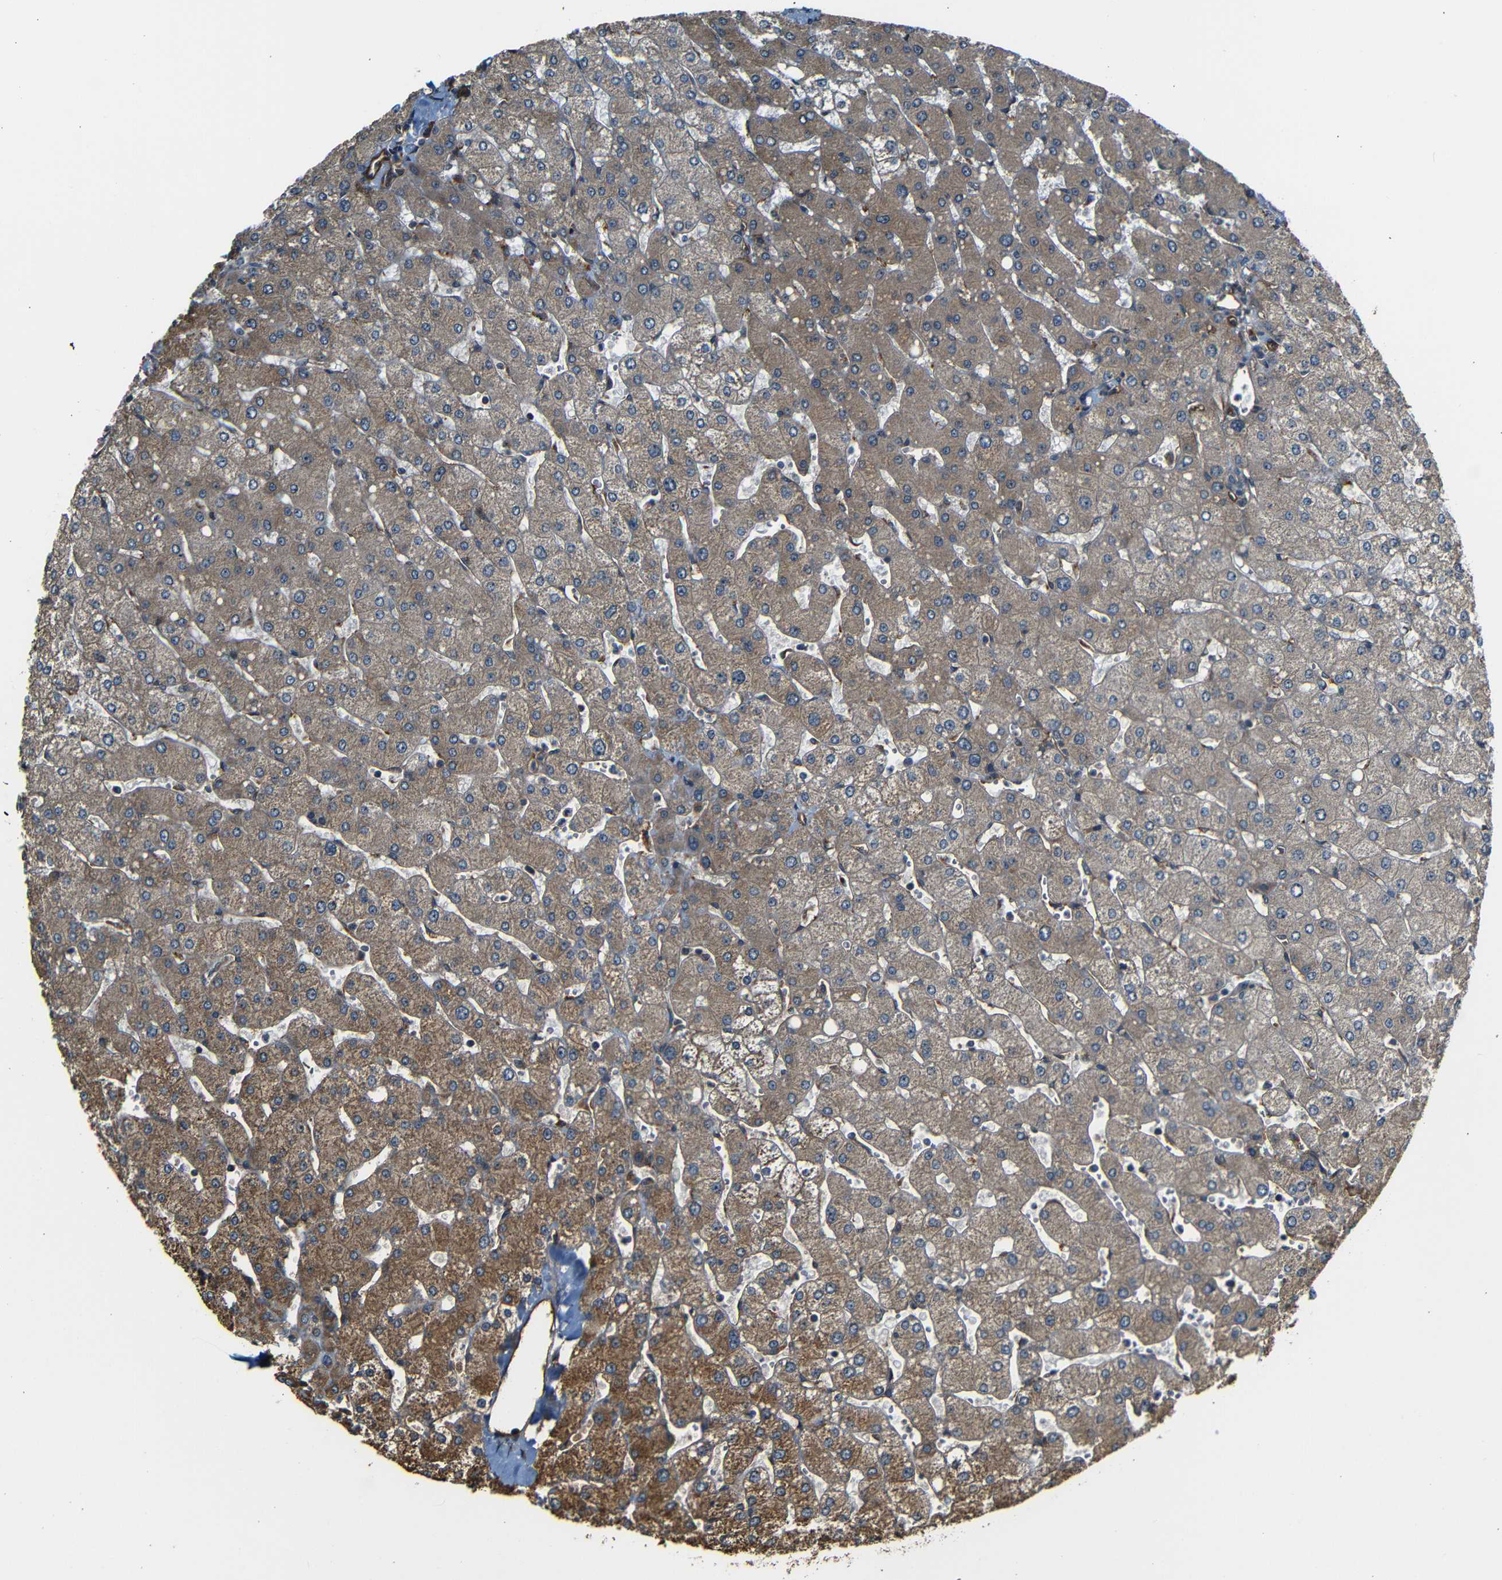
{"staining": {"intensity": "moderate", "quantity": ">75%", "location": "cytoplasmic/membranous"}, "tissue": "liver", "cell_type": "Hepatocytes", "image_type": "normal", "snomed": [{"axis": "morphology", "description": "Normal tissue, NOS"}, {"axis": "topography", "description": "Liver"}], "caption": "This micrograph reveals immunohistochemistry (IHC) staining of benign liver, with medium moderate cytoplasmic/membranous expression in about >75% of hepatocytes.", "gene": "RELL1", "patient": {"sex": "male", "age": 55}}